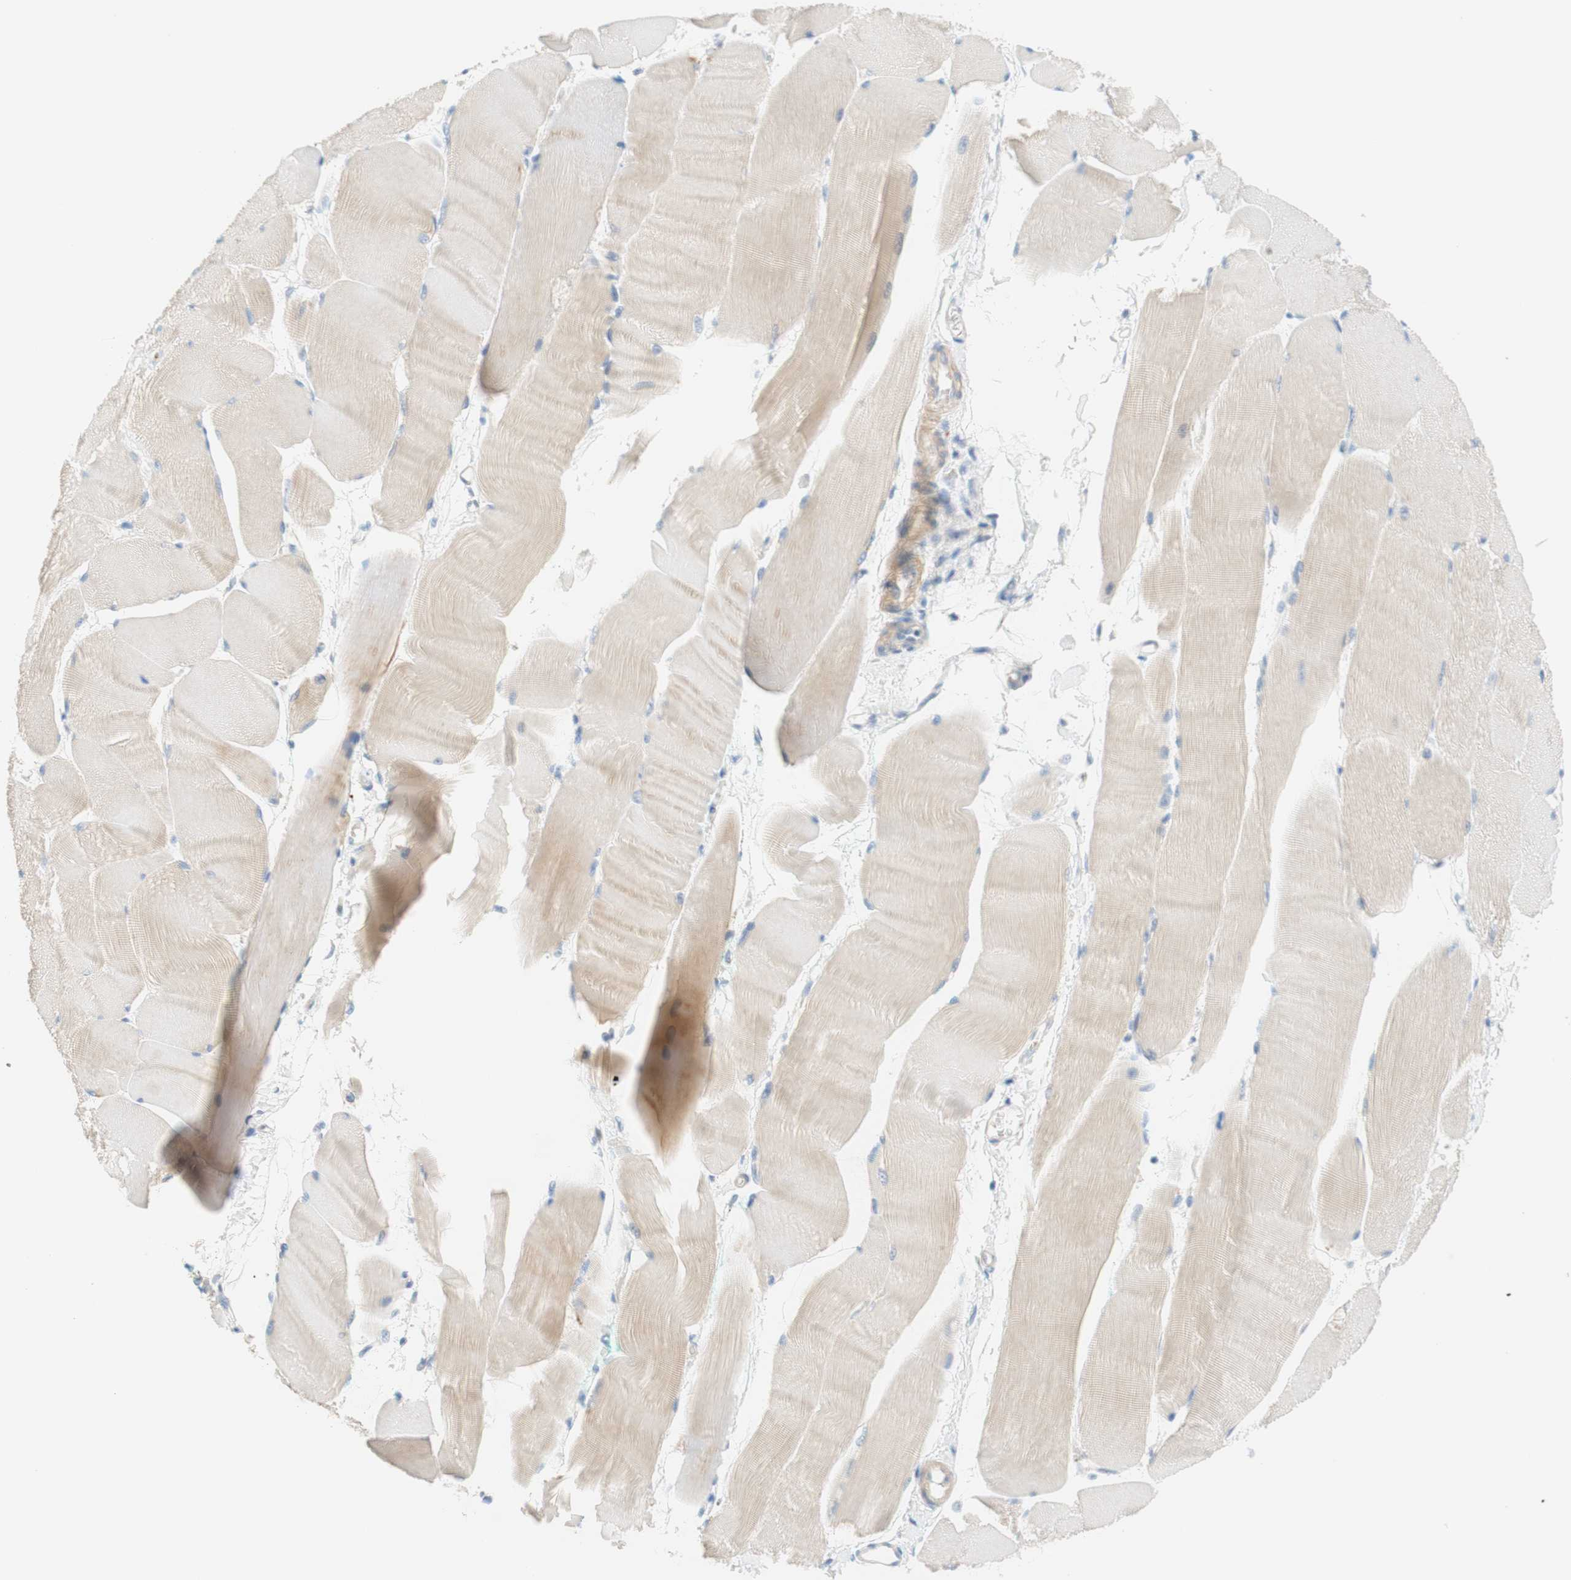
{"staining": {"intensity": "moderate", "quantity": "25%-75%", "location": "cytoplasmic/membranous"}, "tissue": "skeletal muscle", "cell_type": "Myocytes", "image_type": "normal", "snomed": [{"axis": "morphology", "description": "Normal tissue, NOS"}, {"axis": "morphology", "description": "Squamous cell carcinoma, NOS"}, {"axis": "topography", "description": "Skeletal muscle"}], "caption": "Immunohistochemistry (IHC) micrograph of normal skeletal muscle: human skeletal muscle stained using immunohistochemistry (IHC) demonstrates medium levels of moderate protein expression localized specifically in the cytoplasmic/membranous of myocytes, appearing as a cytoplasmic/membranous brown color.", "gene": "ENTREP2", "patient": {"sex": "male", "age": 51}}